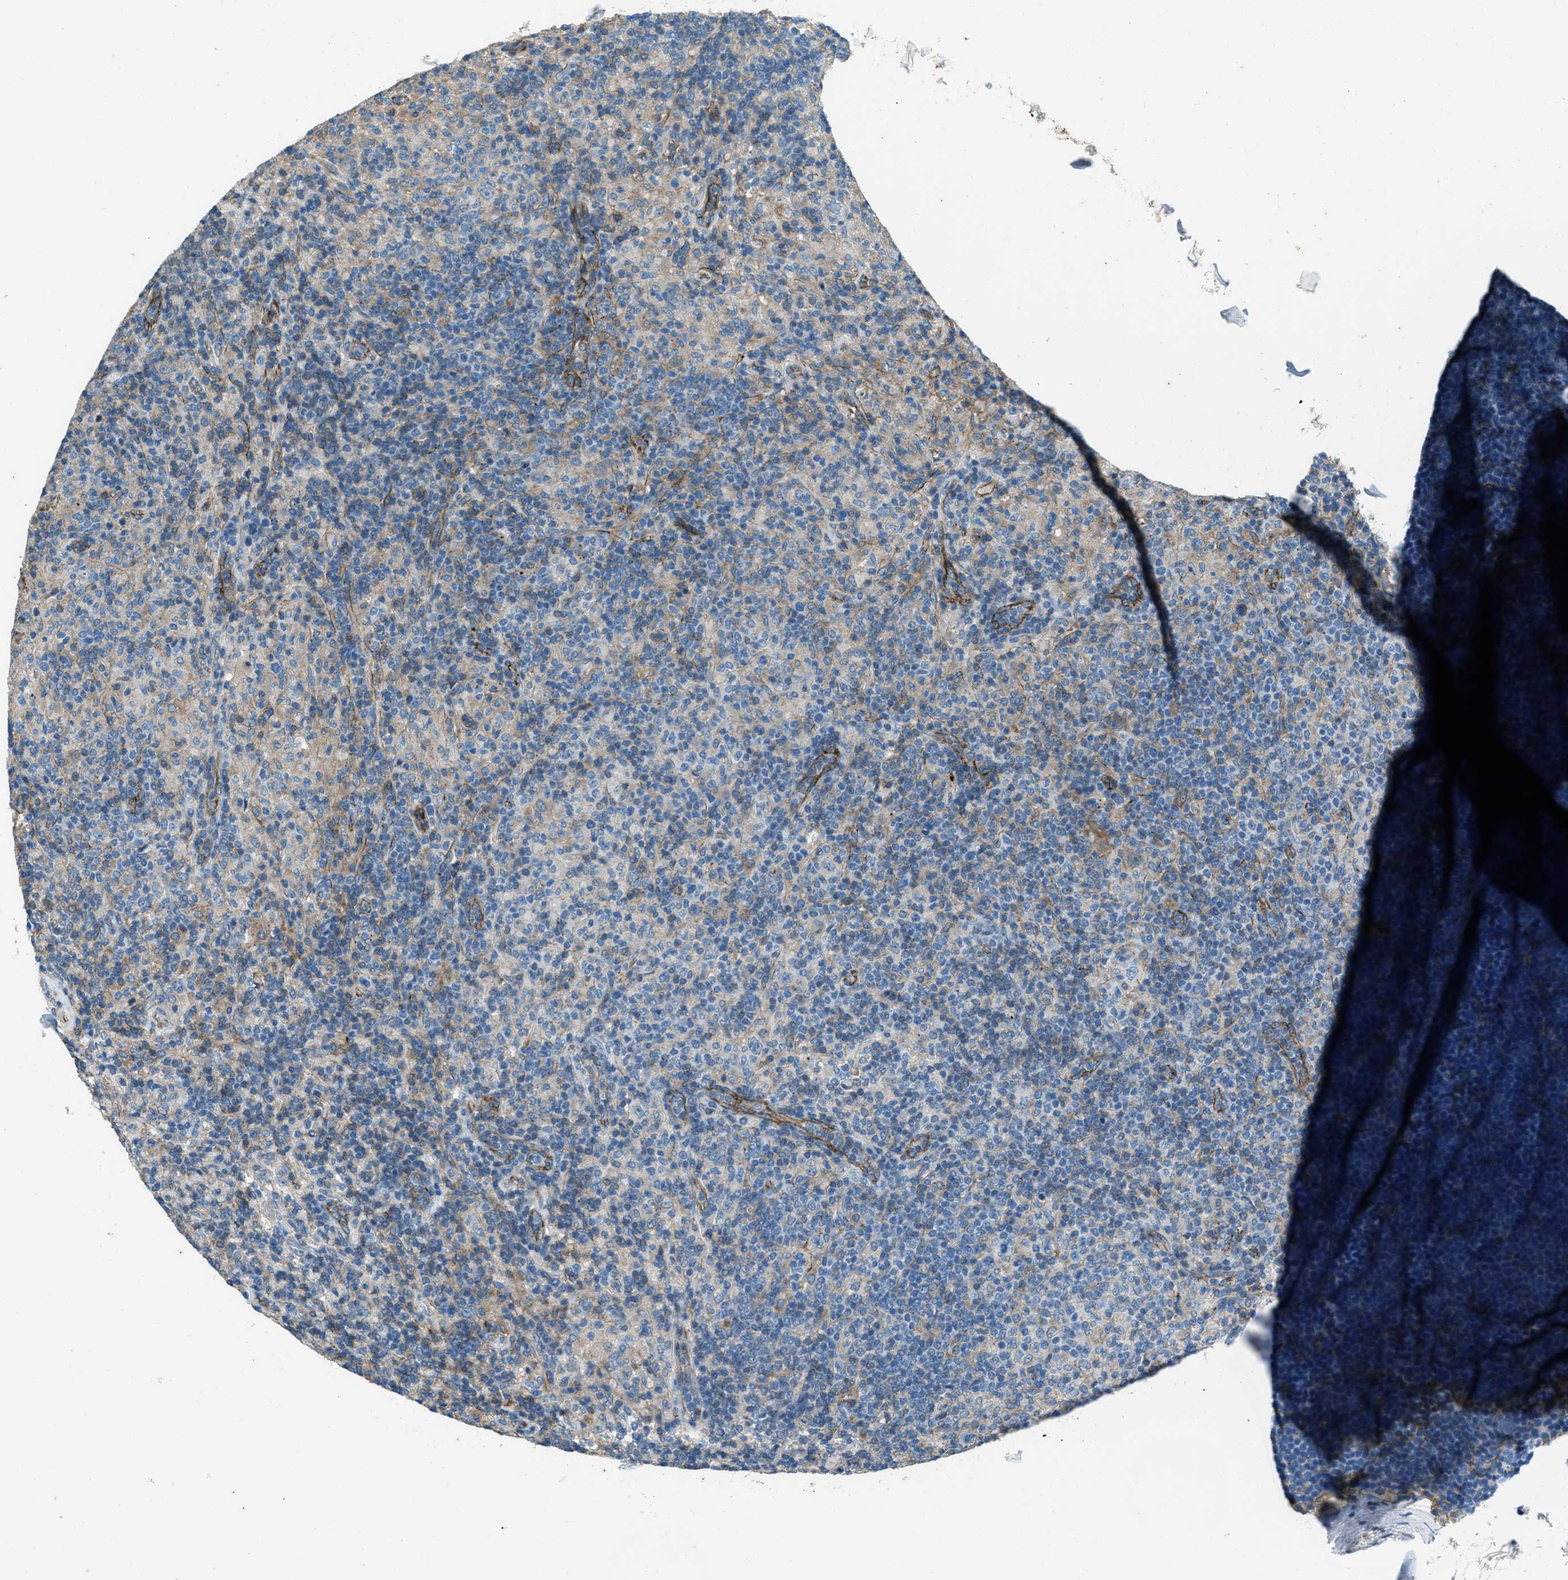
{"staining": {"intensity": "negative", "quantity": "none", "location": "none"}, "tissue": "lymphoma", "cell_type": "Tumor cells", "image_type": "cancer", "snomed": [{"axis": "morphology", "description": "Hodgkin's disease, NOS"}, {"axis": "topography", "description": "Lymph node"}], "caption": "DAB immunohistochemical staining of human lymphoma shows no significant expression in tumor cells.", "gene": "SVIL", "patient": {"sex": "male", "age": 70}}